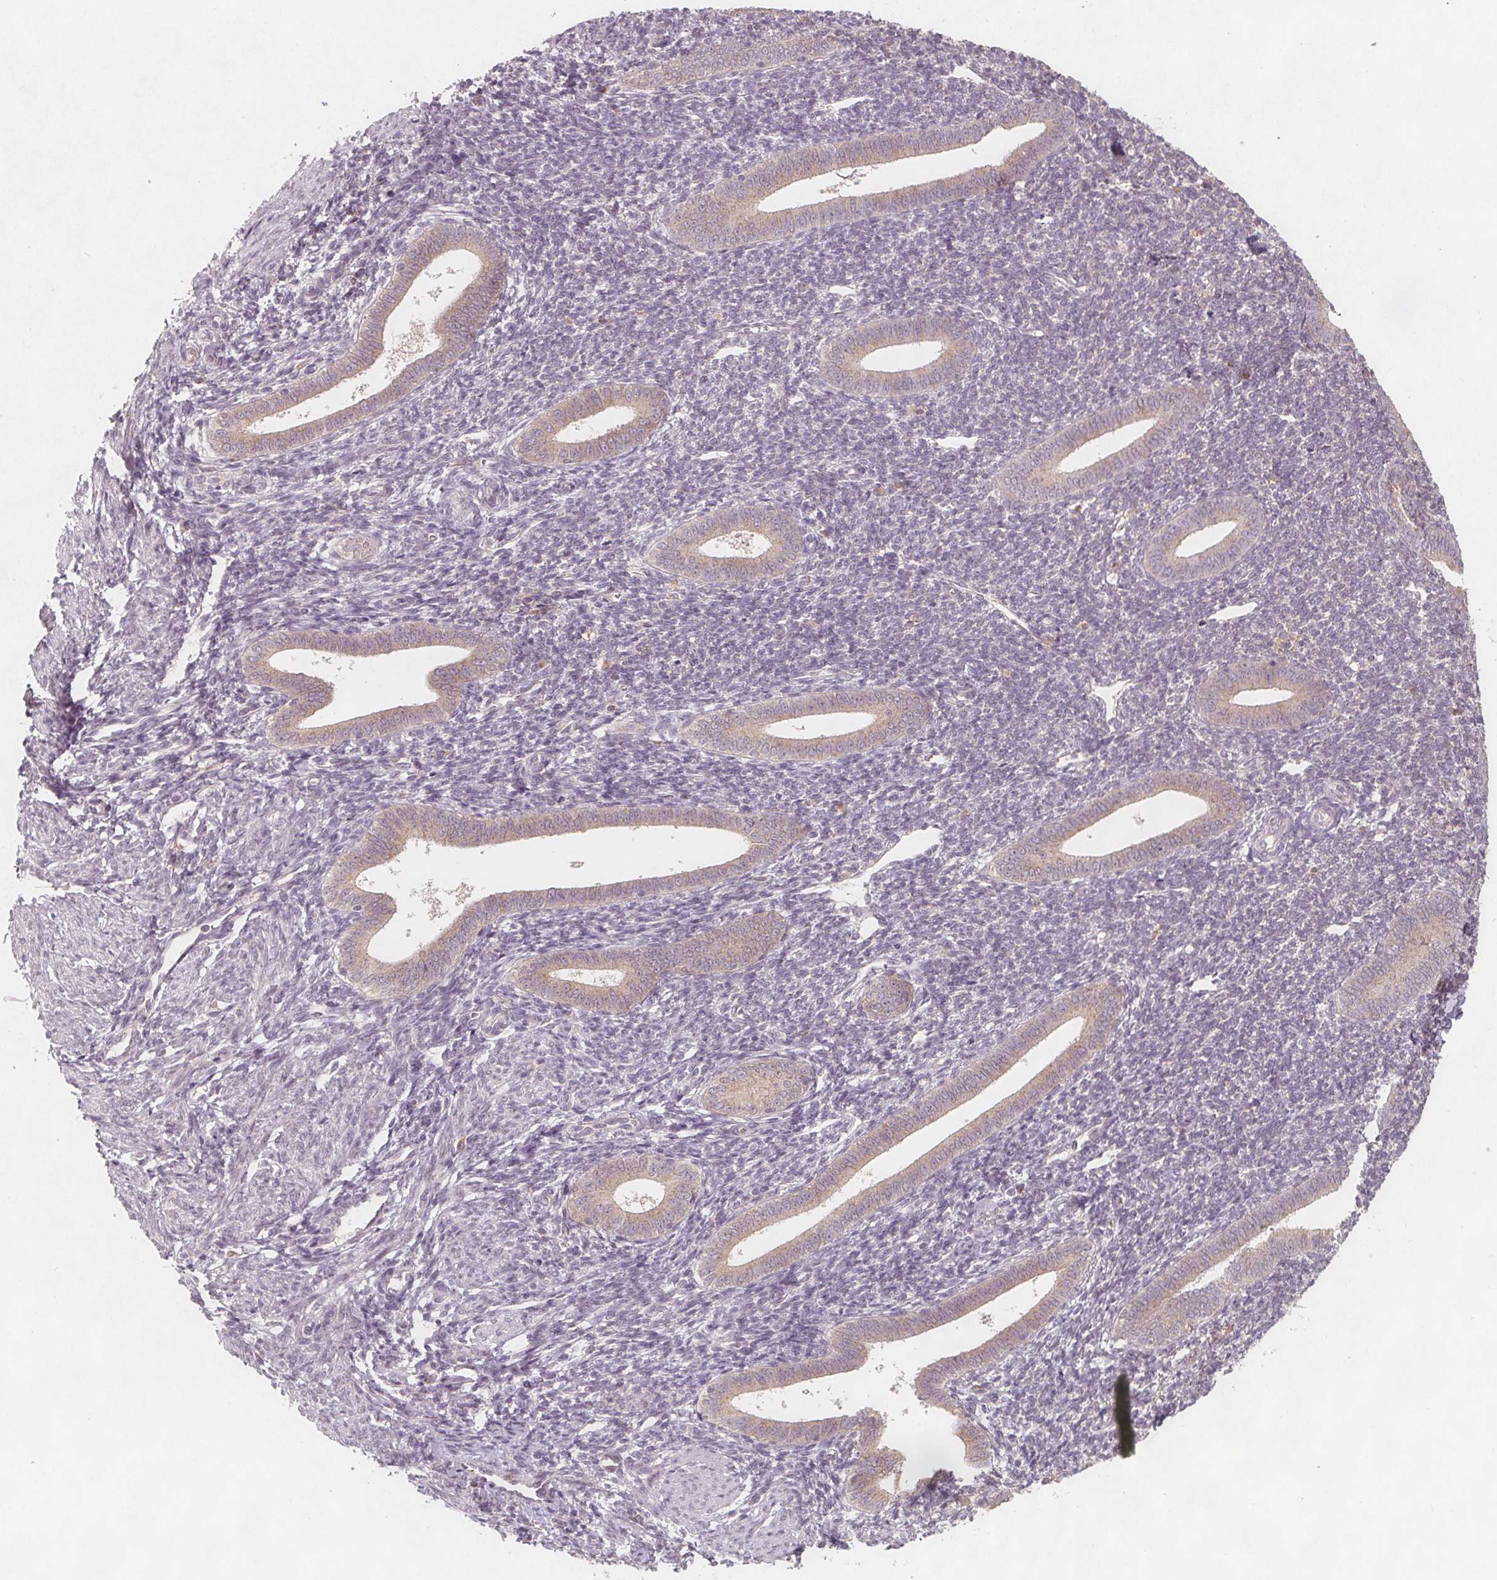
{"staining": {"intensity": "negative", "quantity": "none", "location": "none"}, "tissue": "endometrium", "cell_type": "Cells in endometrial stroma", "image_type": "normal", "snomed": [{"axis": "morphology", "description": "Normal tissue, NOS"}, {"axis": "topography", "description": "Endometrium"}], "caption": "Cells in endometrial stroma are negative for protein expression in normal human endometrium. The staining was performed using DAB to visualize the protein expression in brown, while the nuclei were stained in blue with hematoxylin (Magnification: 20x).", "gene": "NCSTN", "patient": {"sex": "female", "age": 25}}